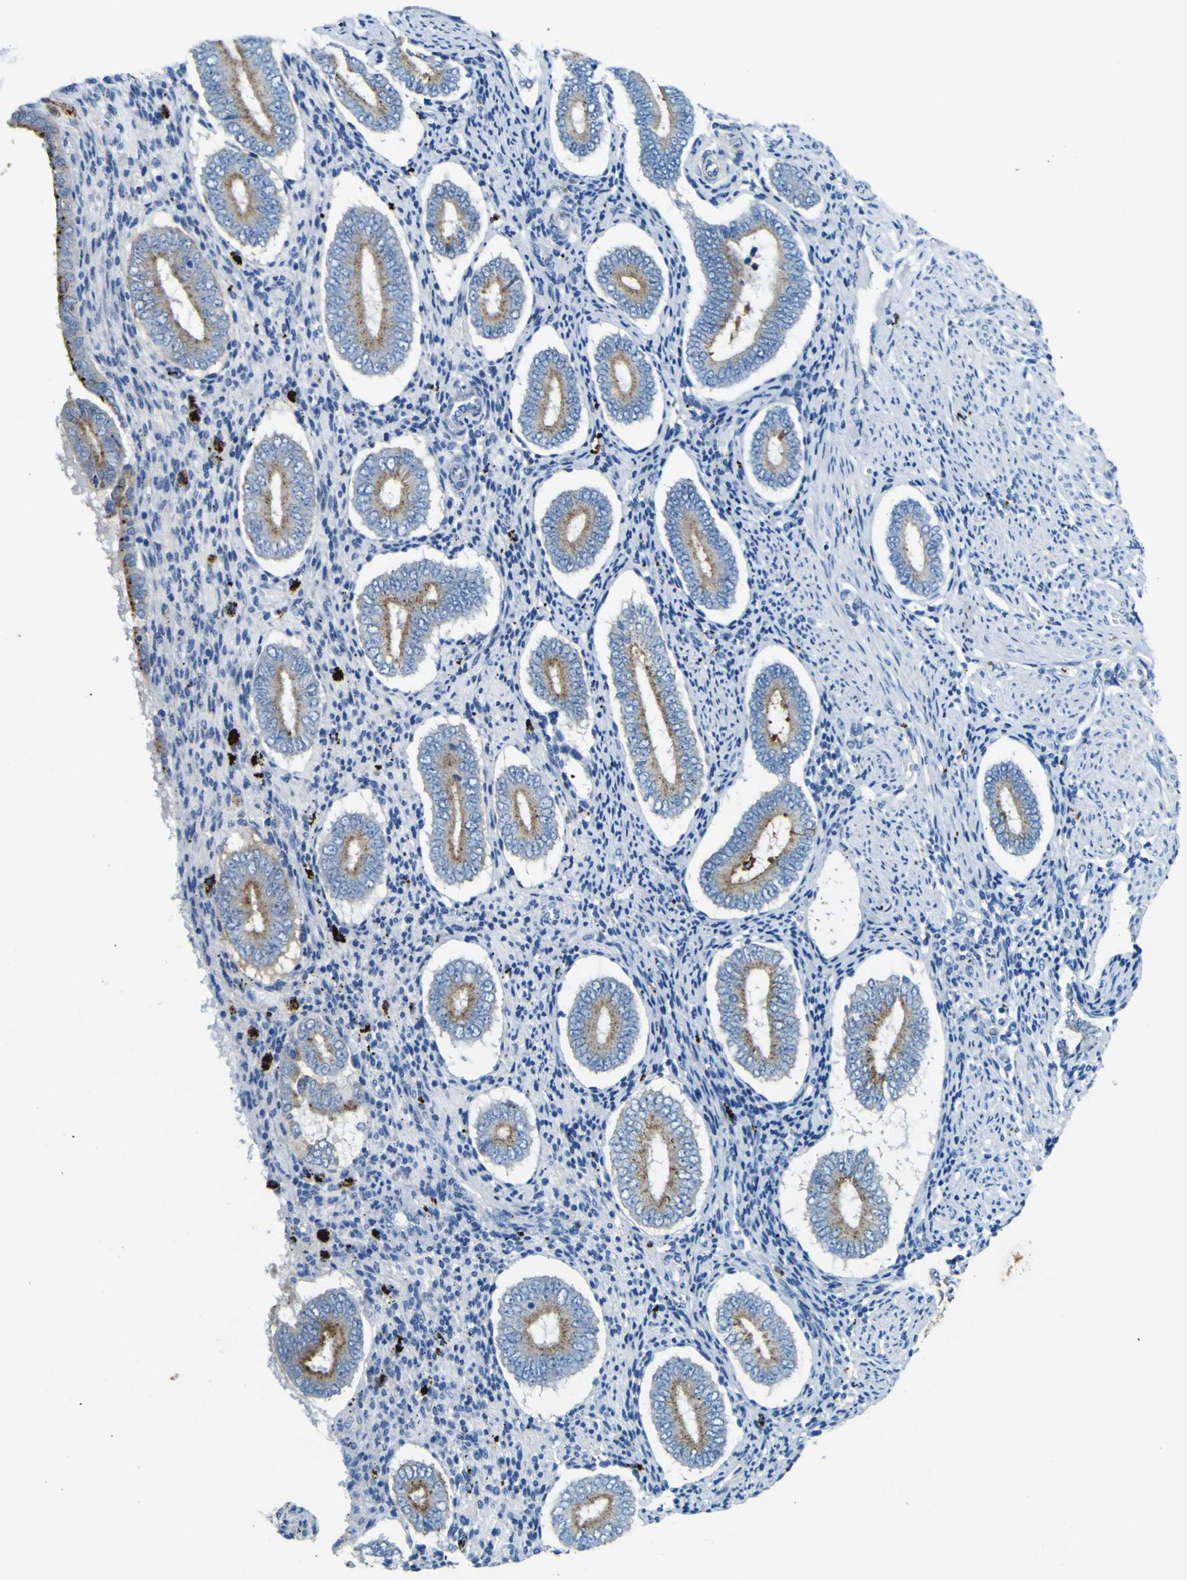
{"staining": {"intensity": "negative", "quantity": "none", "location": "none"}, "tissue": "endometrium", "cell_type": "Cells in endometrial stroma", "image_type": "normal", "snomed": [{"axis": "morphology", "description": "Normal tissue, NOS"}, {"axis": "topography", "description": "Endometrium"}], "caption": "Photomicrograph shows no significant protein expression in cells in endometrial stroma of benign endometrium. (Brightfield microscopy of DAB immunohistochemistry at high magnification).", "gene": "PDE9A", "patient": {"sex": "female", "age": 42}}